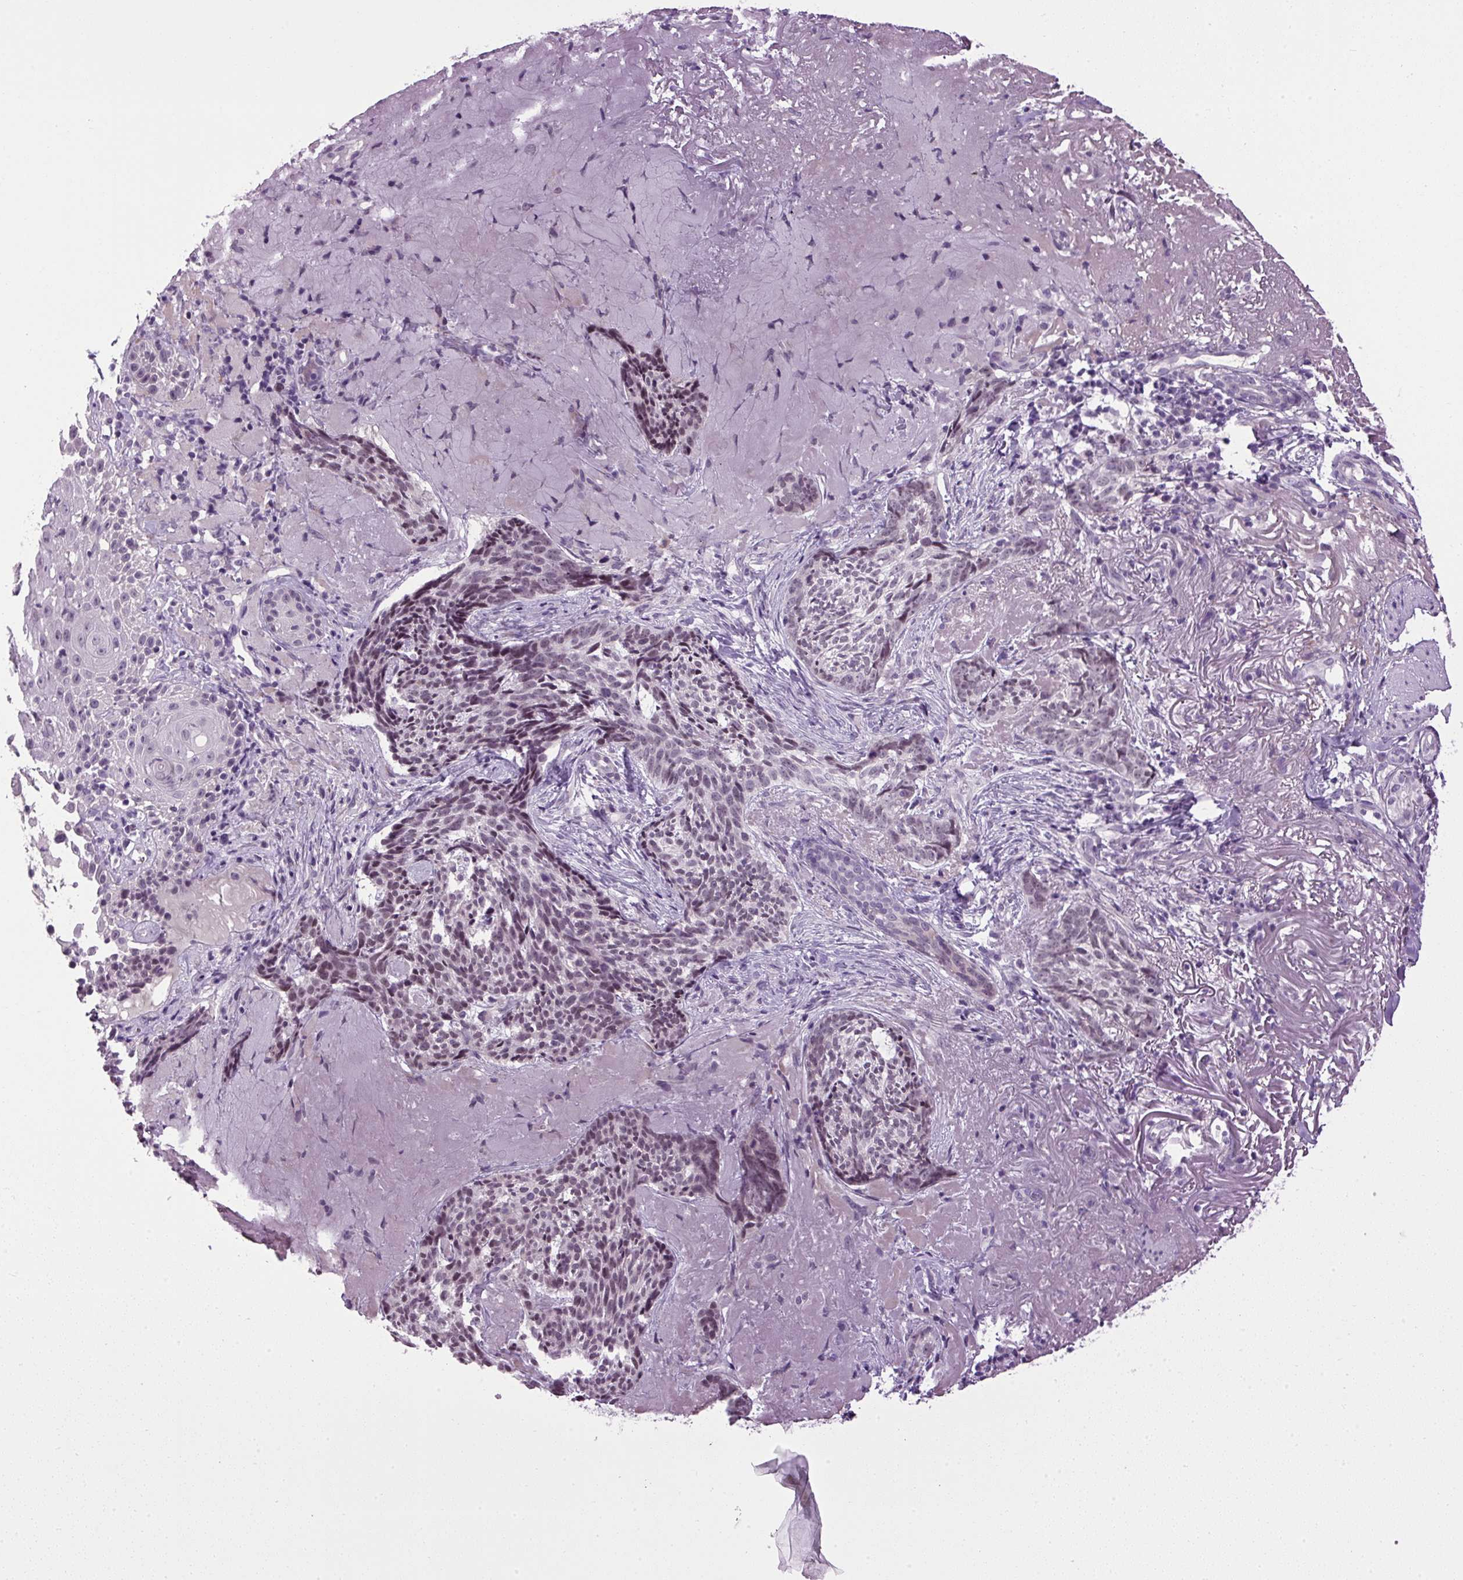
{"staining": {"intensity": "weak", "quantity": "25%-75%", "location": "nuclear"}, "tissue": "skin cancer", "cell_type": "Tumor cells", "image_type": "cancer", "snomed": [{"axis": "morphology", "description": "Basal cell carcinoma"}, {"axis": "topography", "description": "Skin"}, {"axis": "topography", "description": "Skin of face"}], "caption": "DAB (3,3'-diaminobenzidine) immunohistochemical staining of human skin basal cell carcinoma shows weak nuclear protein positivity in about 25%-75% of tumor cells.", "gene": "A1CF", "patient": {"sex": "female", "age": 95}}